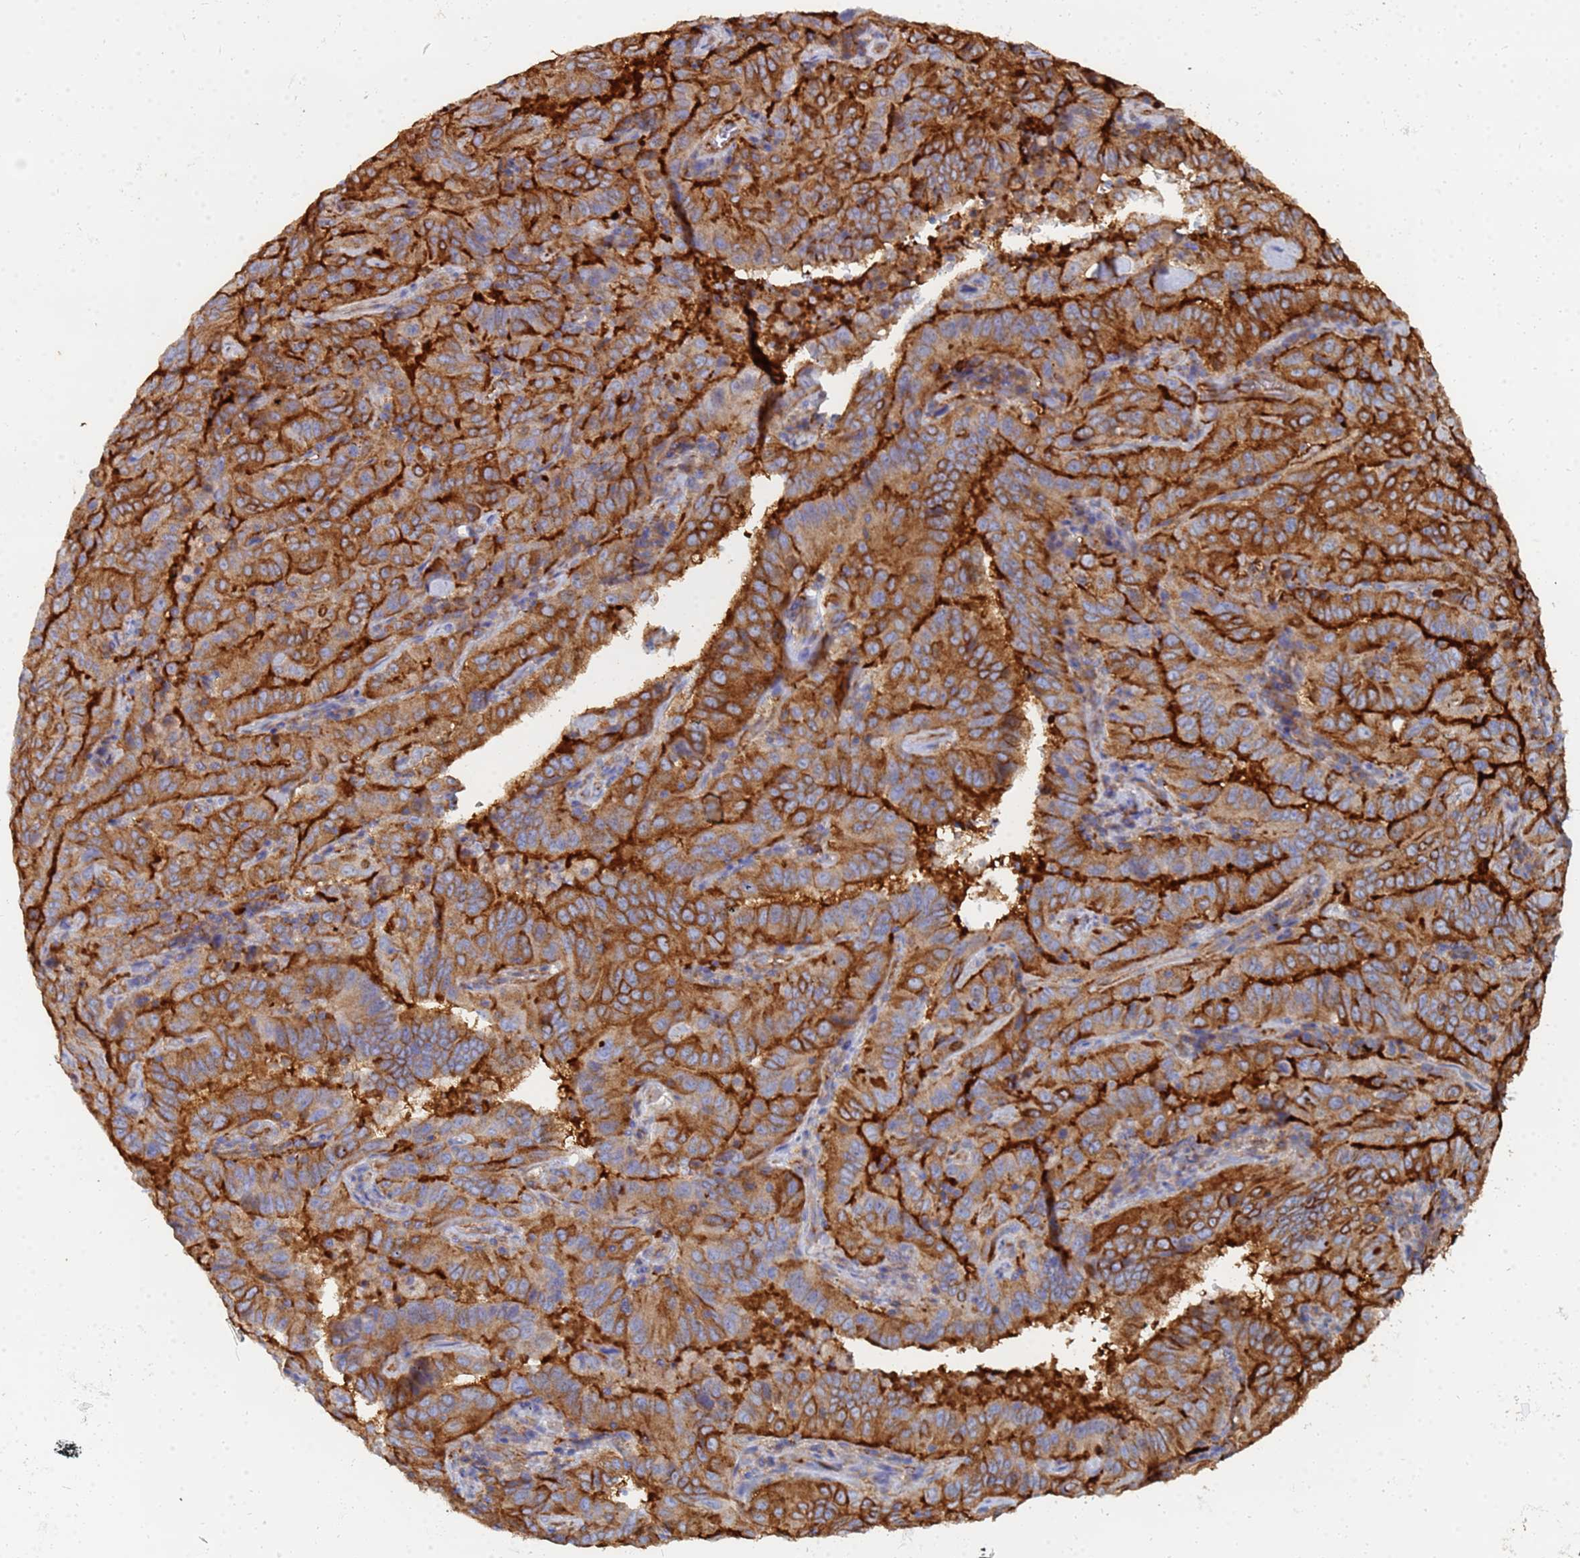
{"staining": {"intensity": "strong", "quantity": ">75%", "location": "cytoplasmic/membranous"}, "tissue": "pancreatic cancer", "cell_type": "Tumor cells", "image_type": "cancer", "snomed": [{"axis": "morphology", "description": "Adenocarcinoma, NOS"}, {"axis": "topography", "description": "Pancreas"}], "caption": "This is a photomicrograph of IHC staining of pancreatic cancer (adenocarcinoma), which shows strong expression in the cytoplasmic/membranous of tumor cells.", "gene": "GPR42", "patient": {"sex": "male", "age": 63}}